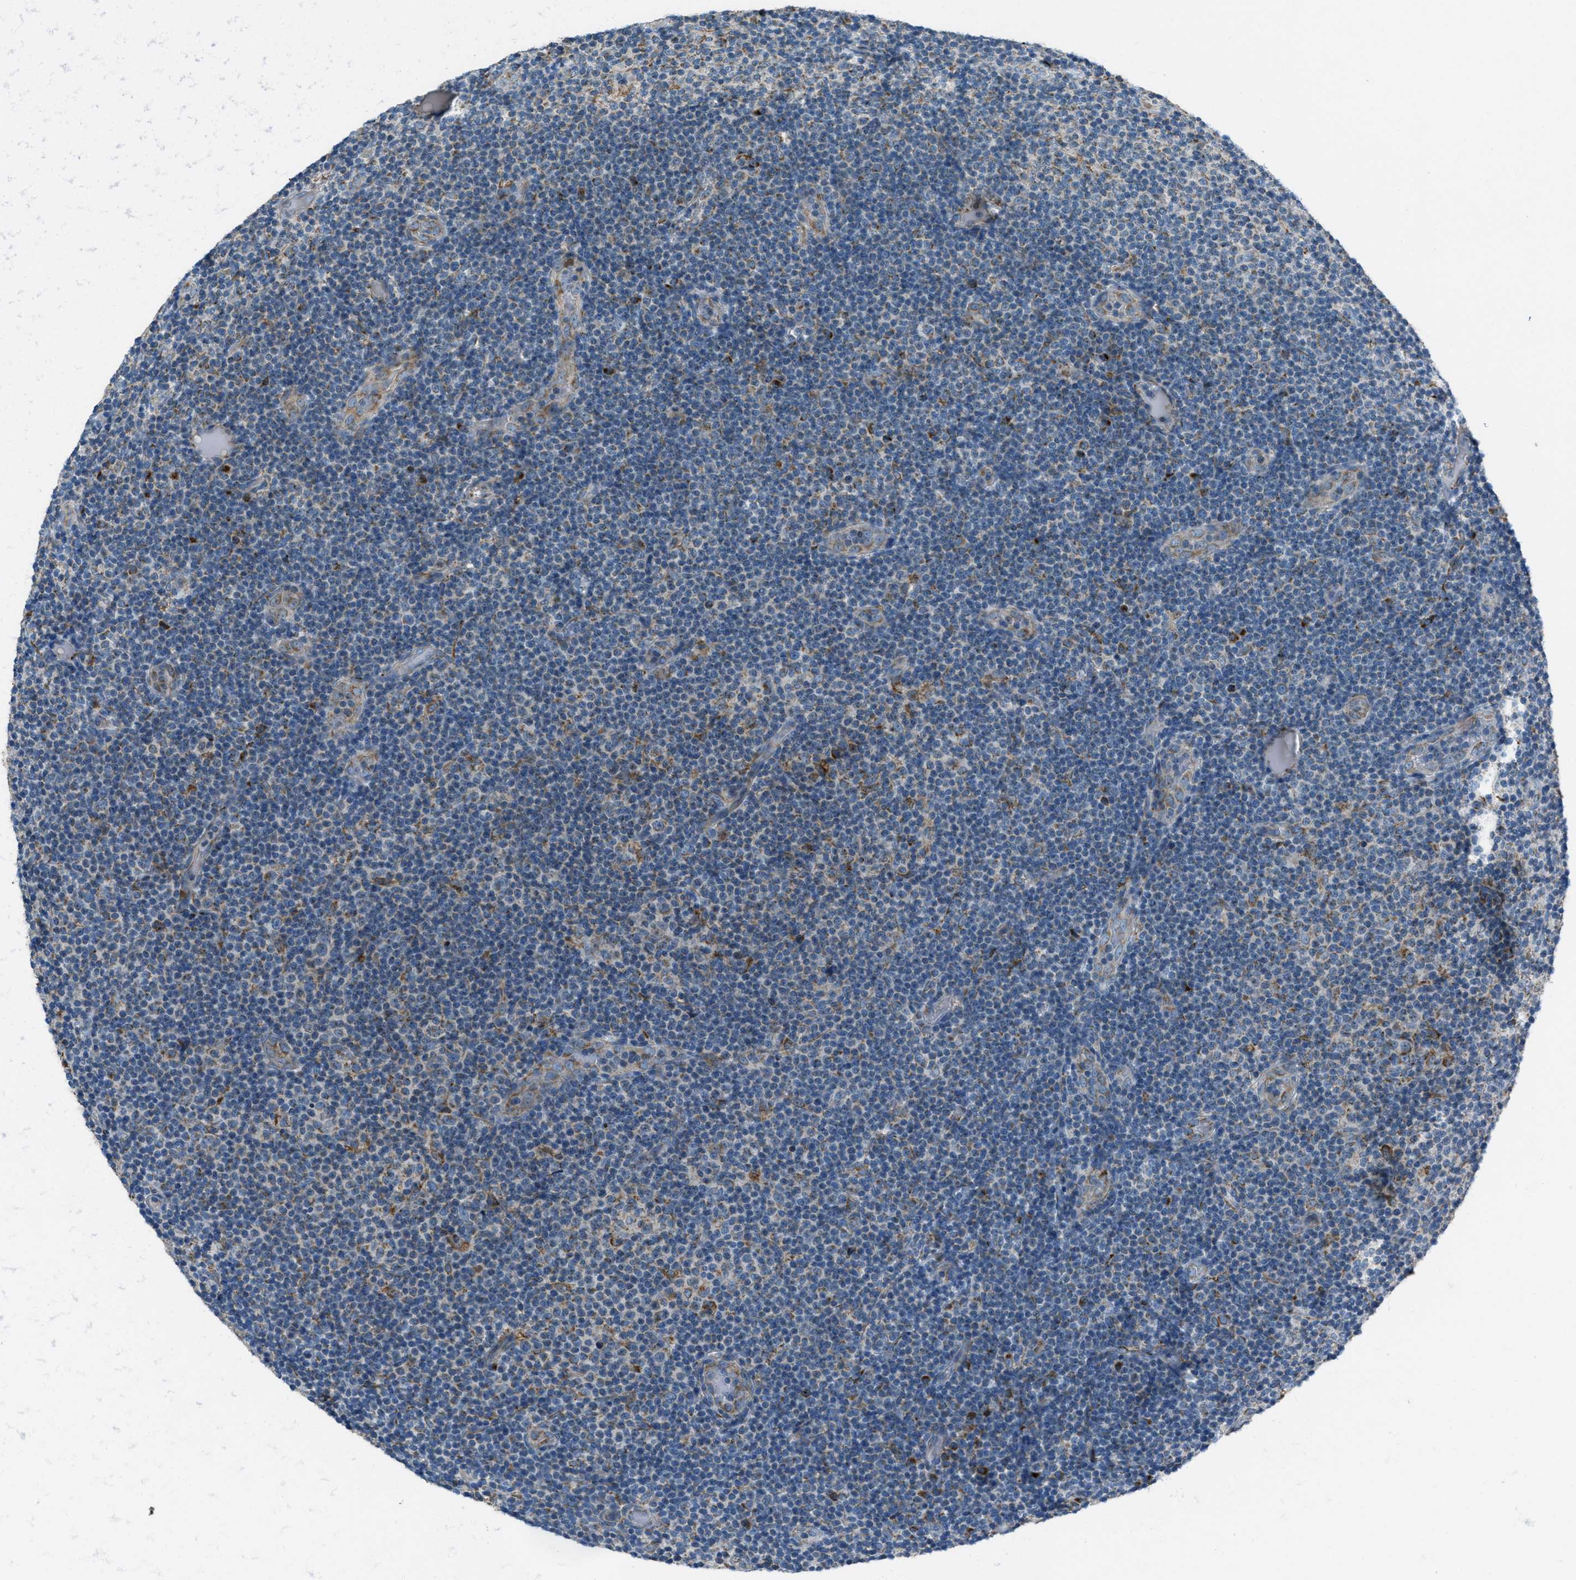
{"staining": {"intensity": "moderate", "quantity": "25%-75%", "location": "cytoplasmic/membranous"}, "tissue": "lymphoma", "cell_type": "Tumor cells", "image_type": "cancer", "snomed": [{"axis": "morphology", "description": "Malignant lymphoma, non-Hodgkin's type, Low grade"}, {"axis": "topography", "description": "Lymph node"}], "caption": "A brown stain highlights moderate cytoplasmic/membranous positivity of a protein in malignant lymphoma, non-Hodgkin's type (low-grade) tumor cells. The protein of interest is shown in brown color, while the nuclei are stained blue.", "gene": "BCKDK", "patient": {"sex": "male", "age": 83}}